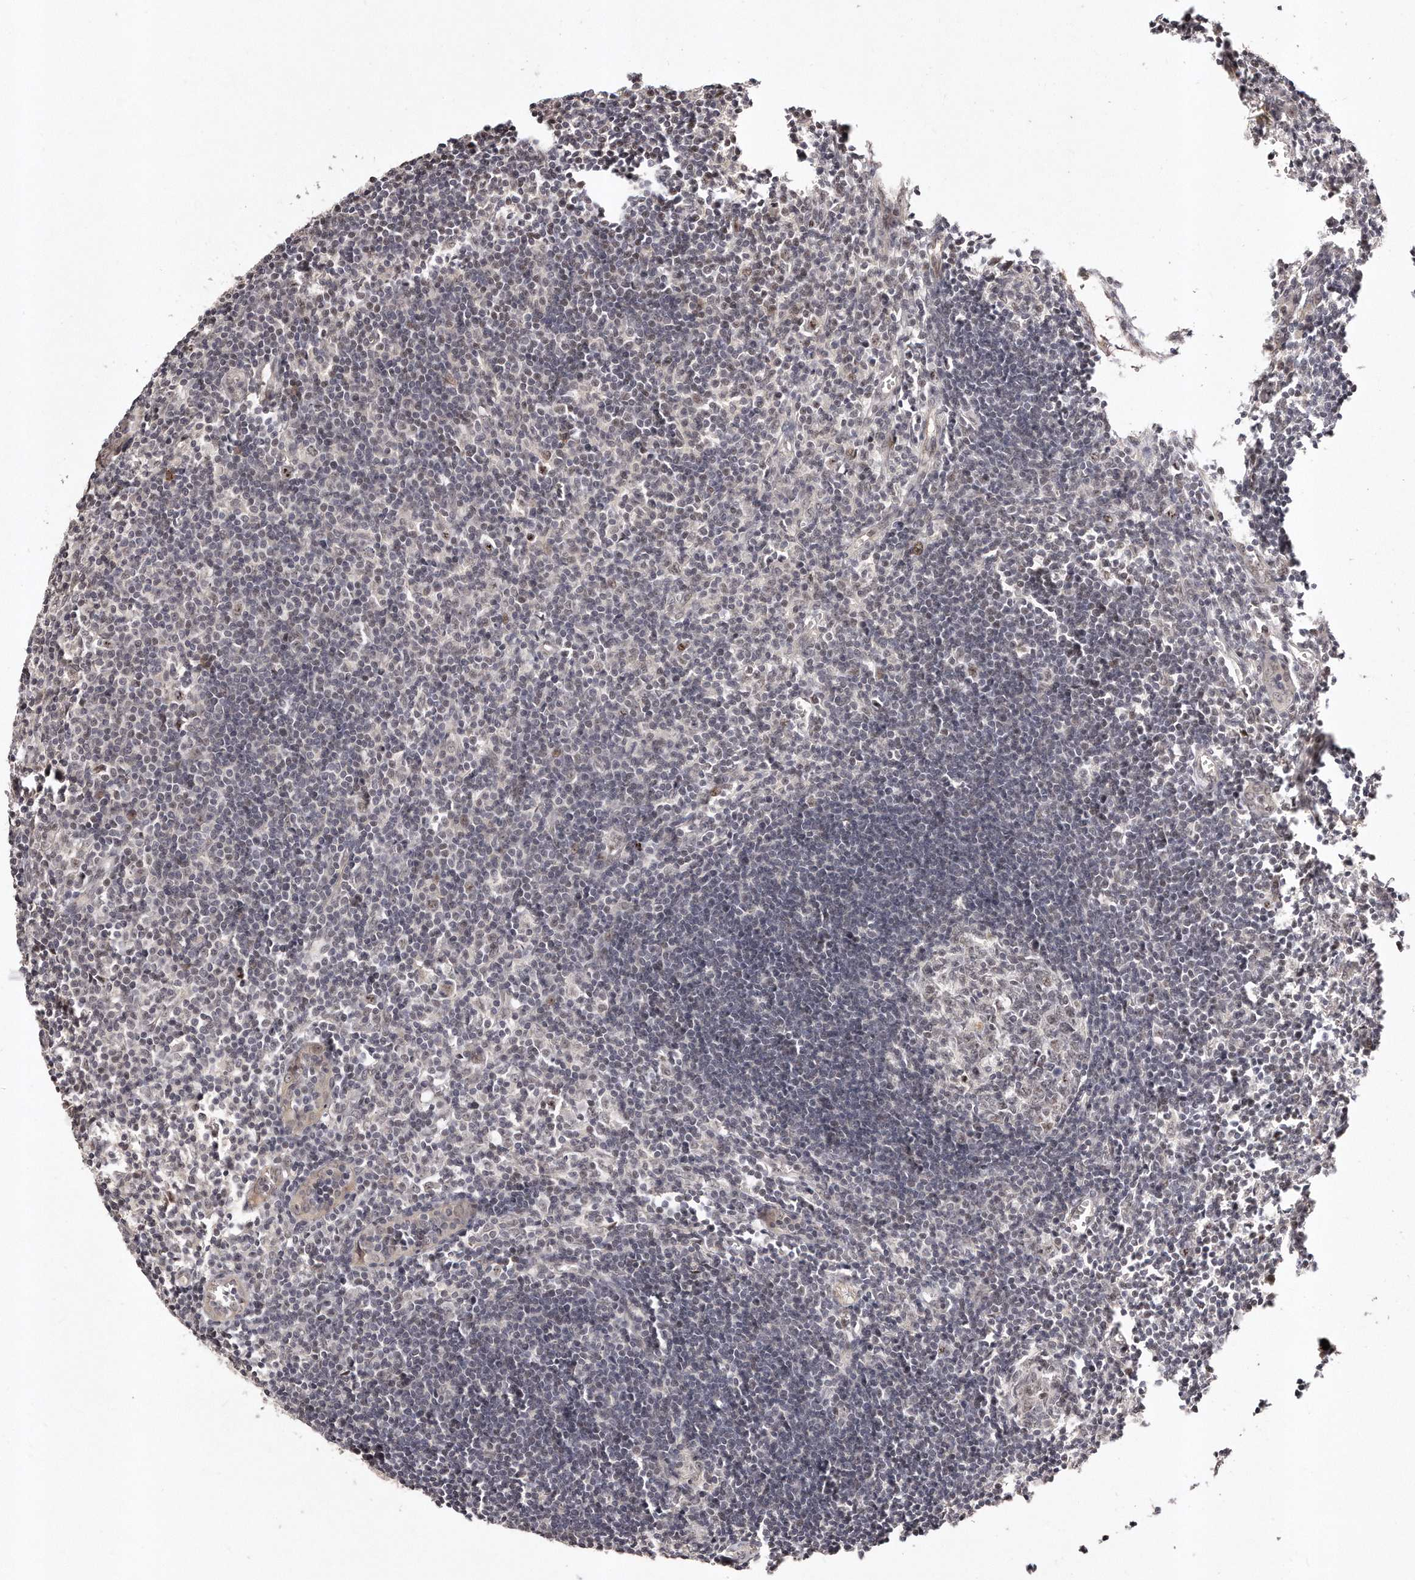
{"staining": {"intensity": "weak", "quantity": "25%-75%", "location": "nuclear"}, "tissue": "lymph node", "cell_type": "Germinal center cells", "image_type": "normal", "snomed": [{"axis": "morphology", "description": "Normal tissue, NOS"}, {"axis": "morphology", "description": "Malignant melanoma, Metastatic site"}, {"axis": "topography", "description": "Lymph node"}], "caption": "DAB immunohistochemical staining of benign human lymph node exhibits weak nuclear protein positivity in about 25%-75% of germinal center cells.", "gene": "SOX4", "patient": {"sex": "male", "age": 41}}